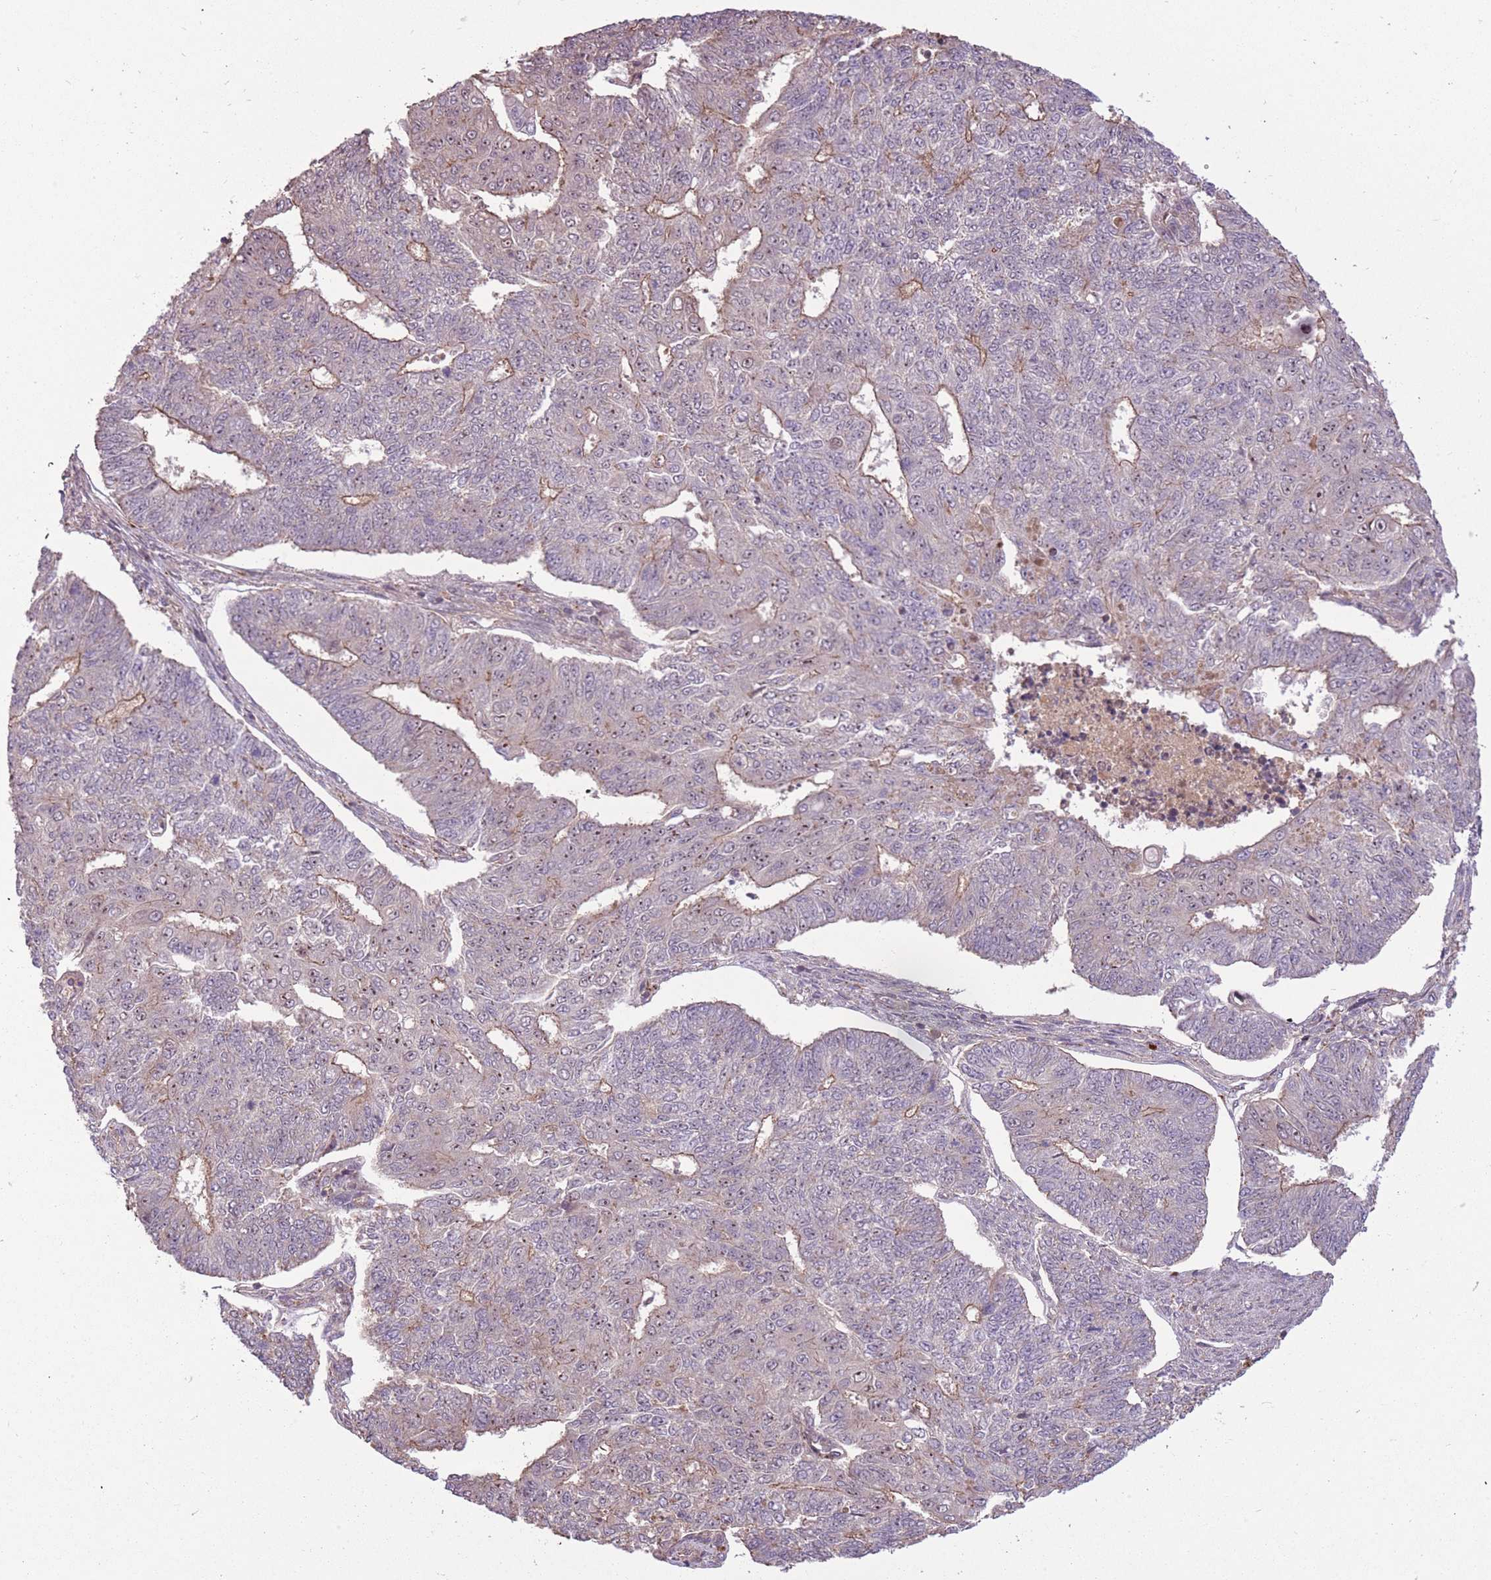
{"staining": {"intensity": "weak", "quantity": "25%-75%", "location": "cytoplasmic/membranous,nuclear"}, "tissue": "endometrial cancer", "cell_type": "Tumor cells", "image_type": "cancer", "snomed": [{"axis": "morphology", "description": "Adenocarcinoma, NOS"}, {"axis": "topography", "description": "Endometrium"}], "caption": "Protein expression analysis of human adenocarcinoma (endometrial) reveals weak cytoplasmic/membranous and nuclear expression in about 25%-75% of tumor cells.", "gene": "POLR3F", "patient": {"sex": "female", "age": 32}}